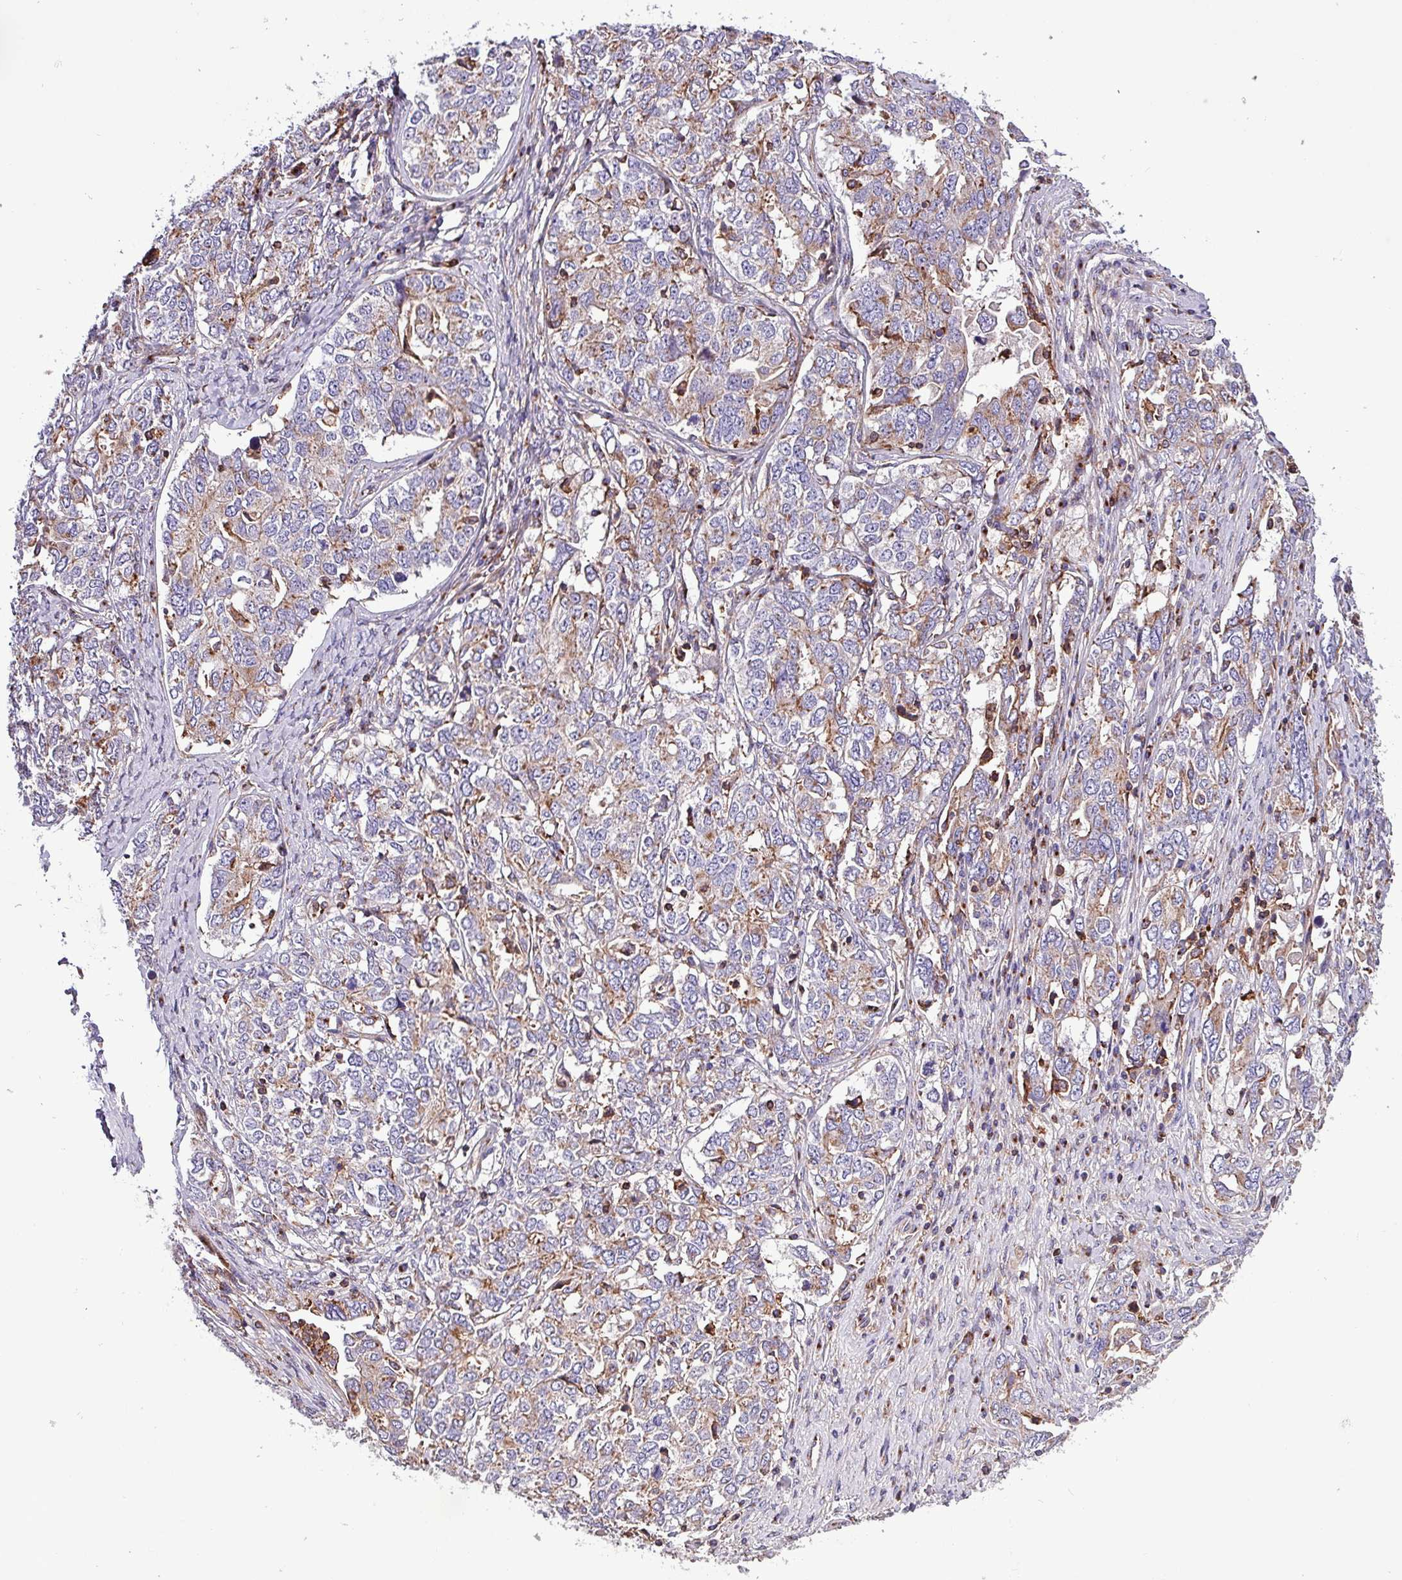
{"staining": {"intensity": "weak", "quantity": "25%-75%", "location": "cytoplasmic/membranous"}, "tissue": "ovarian cancer", "cell_type": "Tumor cells", "image_type": "cancer", "snomed": [{"axis": "morphology", "description": "Carcinoma, endometroid"}, {"axis": "topography", "description": "Ovary"}], "caption": "This photomicrograph shows ovarian endometroid carcinoma stained with immunohistochemistry to label a protein in brown. The cytoplasmic/membranous of tumor cells show weak positivity for the protein. Nuclei are counter-stained blue.", "gene": "VAMP4", "patient": {"sex": "female", "age": 62}}